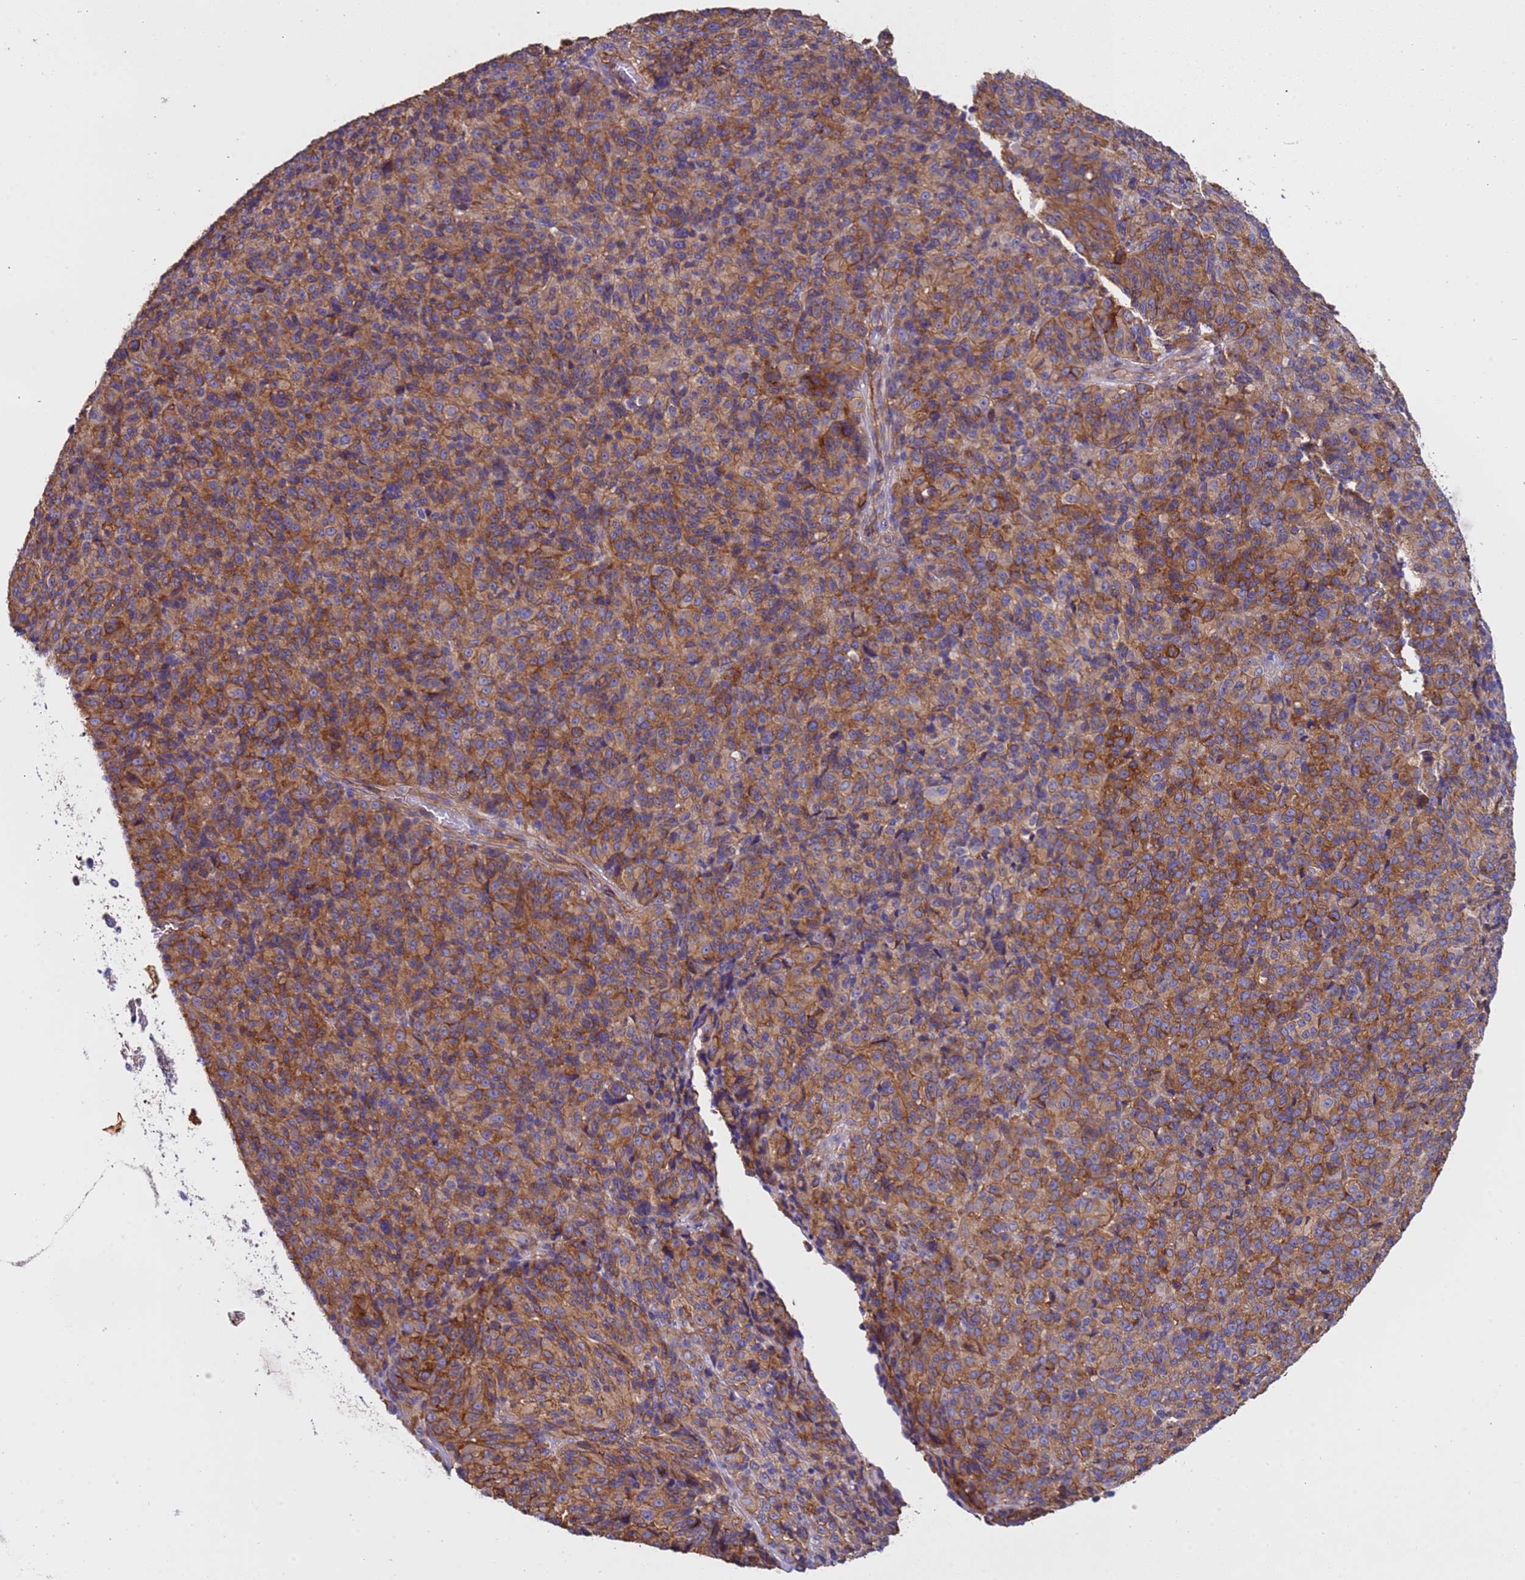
{"staining": {"intensity": "moderate", "quantity": ">75%", "location": "cytoplasmic/membranous"}, "tissue": "melanoma", "cell_type": "Tumor cells", "image_type": "cancer", "snomed": [{"axis": "morphology", "description": "Malignant melanoma, Metastatic site"}, {"axis": "topography", "description": "Brain"}], "caption": "A high-resolution photomicrograph shows IHC staining of malignant melanoma (metastatic site), which reveals moderate cytoplasmic/membranous positivity in about >75% of tumor cells.", "gene": "ZNF248", "patient": {"sex": "female", "age": 56}}